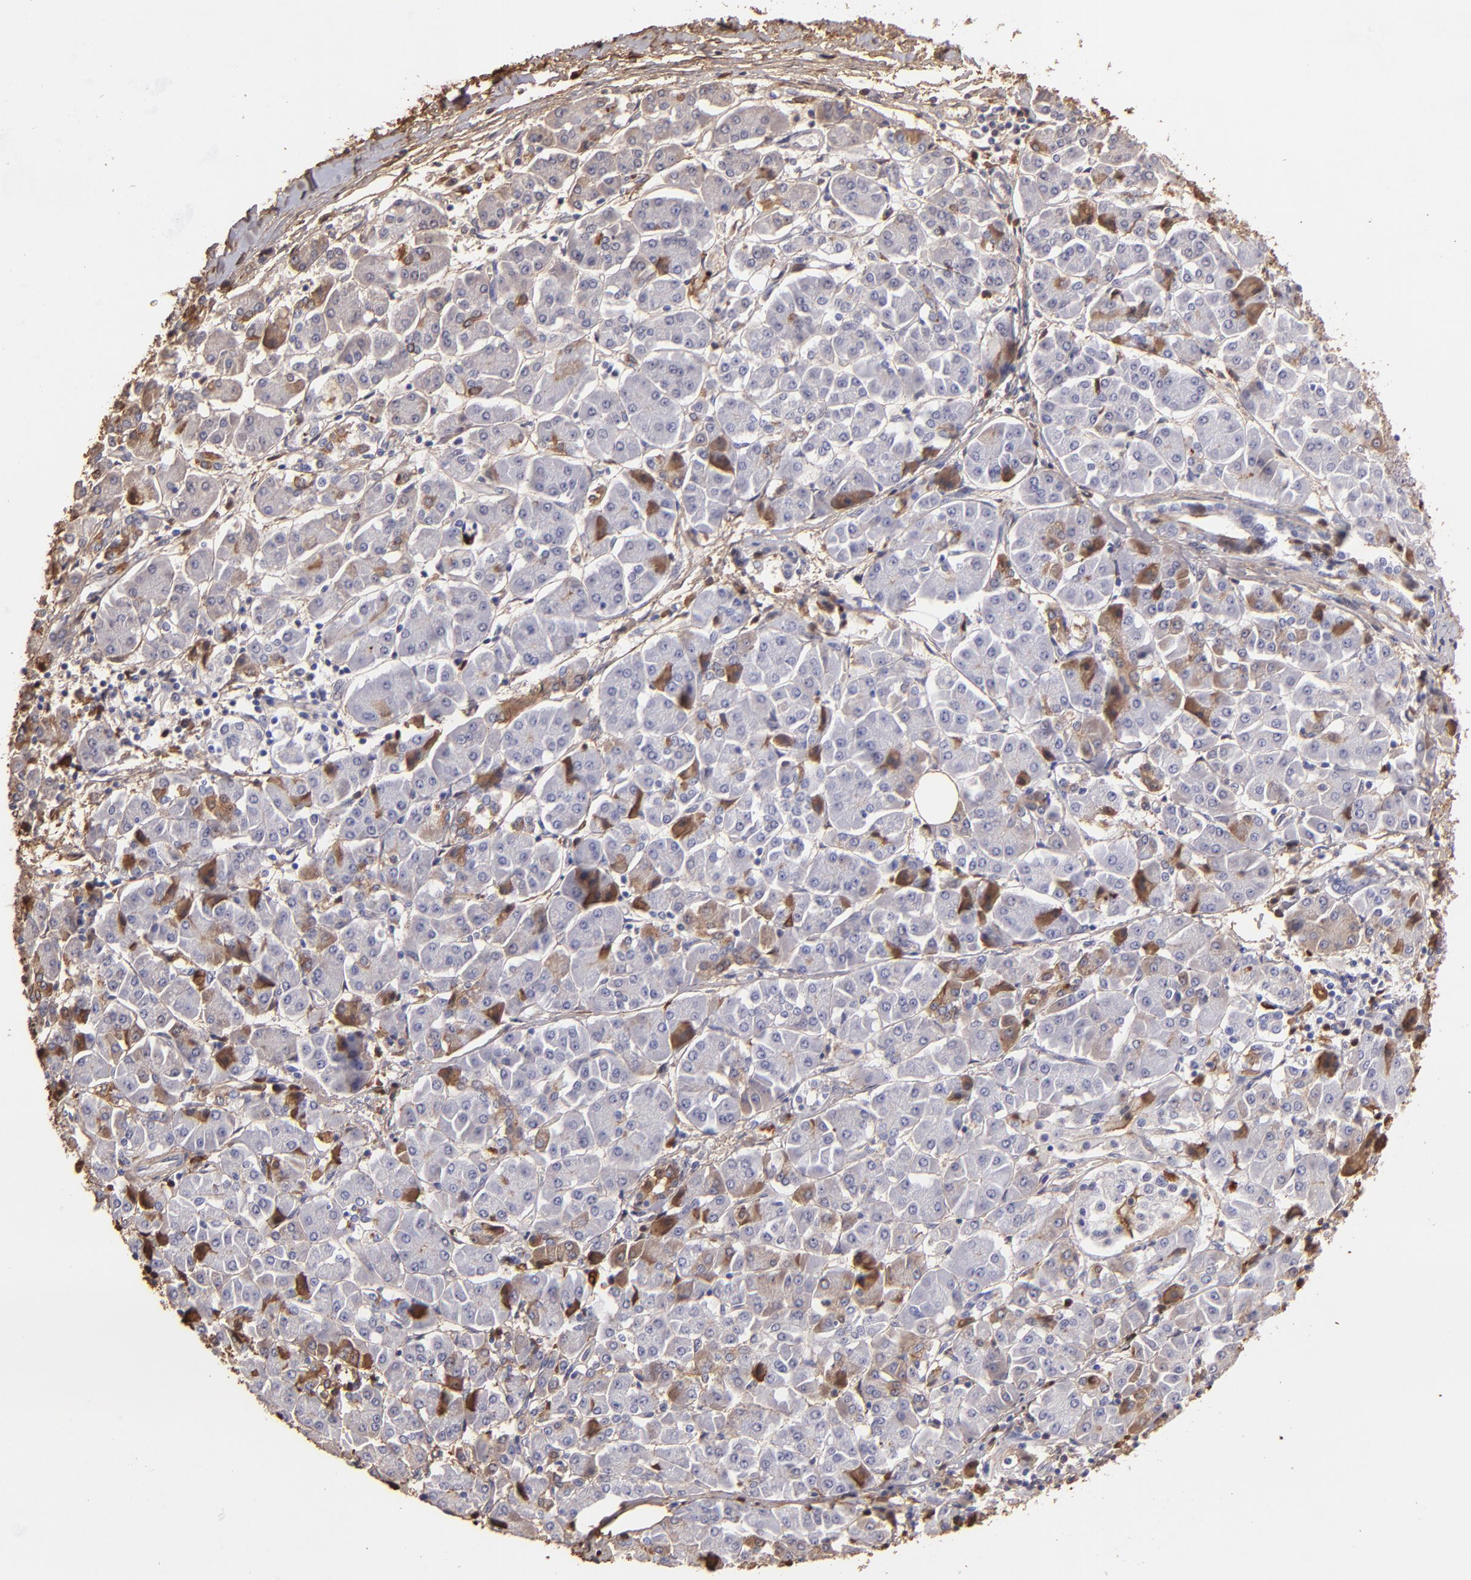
{"staining": {"intensity": "moderate", "quantity": "25%-75%", "location": "cytoplasmic/membranous"}, "tissue": "pancreatic cancer", "cell_type": "Tumor cells", "image_type": "cancer", "snomed": [{"axis": "morphology", "description": "Adenocarcinoma, NOS"}, {"axis": "topography", "description": "Pancreas"}], "caption": "This image displays immunohistochemistry staining of human pancreatic cancer, with medium moderate cytoplasmic/membranous expression in approximately 25%-75% of tumor cells.", "gene": "FGB", "patient": {"sex": "female", "age": 57}}